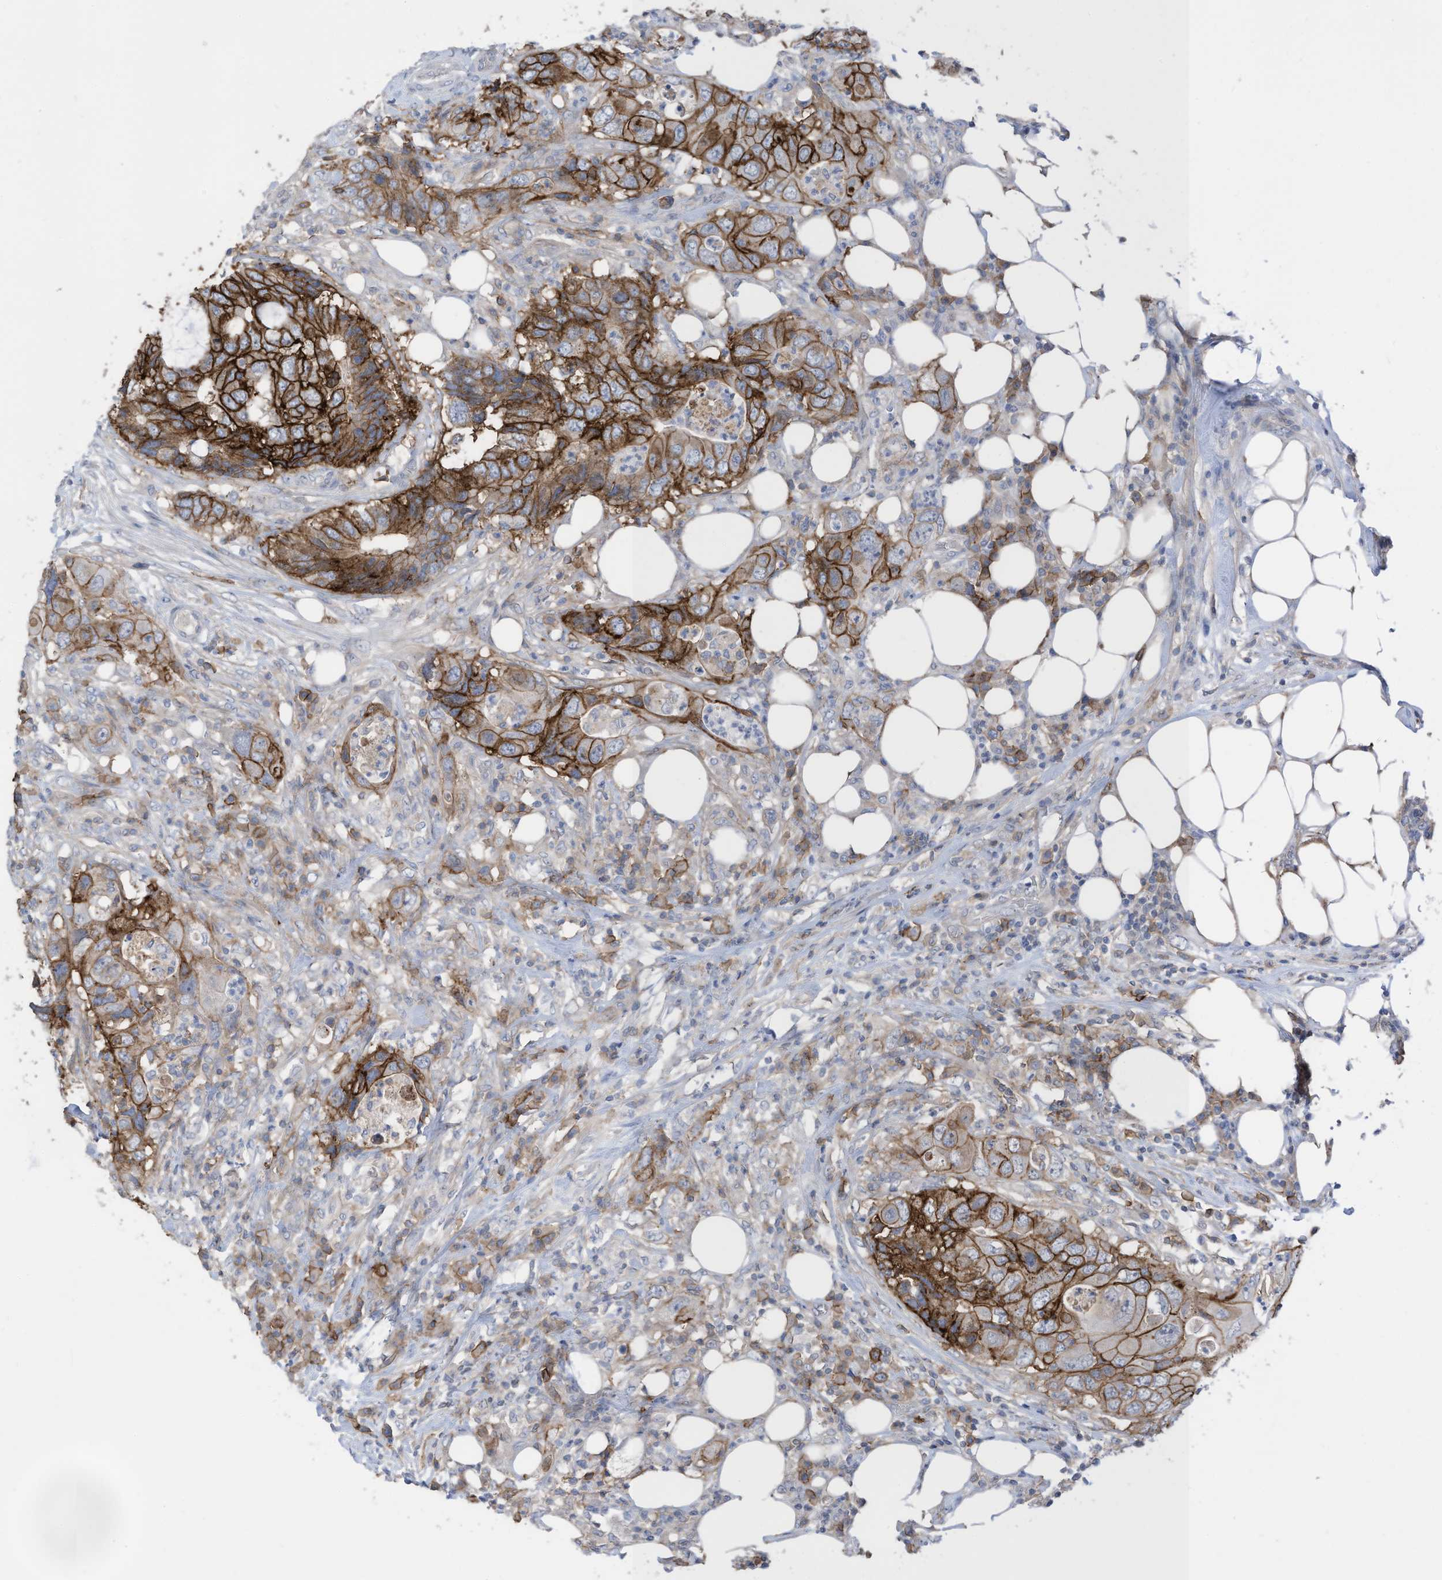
{"staining": {"intensity": "strong", "quantity": ">75%", "location": "cytoplasmic/membranous"}, "tissue": "colorectal cancer", "cell_type": "Tumor cells", "image_type": "cancer", "snomed": [{"axis": "morphology", "description": "Adenocarcinoma, NOS"}, {"axis": "topography", "description": "Colon"}], "caption": "There is high levels of strong cytoplasmic/membranous expression in tumor cells of colorectal adenocarcinoma, as demonstrated by immunohistochemical staining (brown color).", "gene": "SLC1A5", "patient": {"sex": "male", "age": 71}}